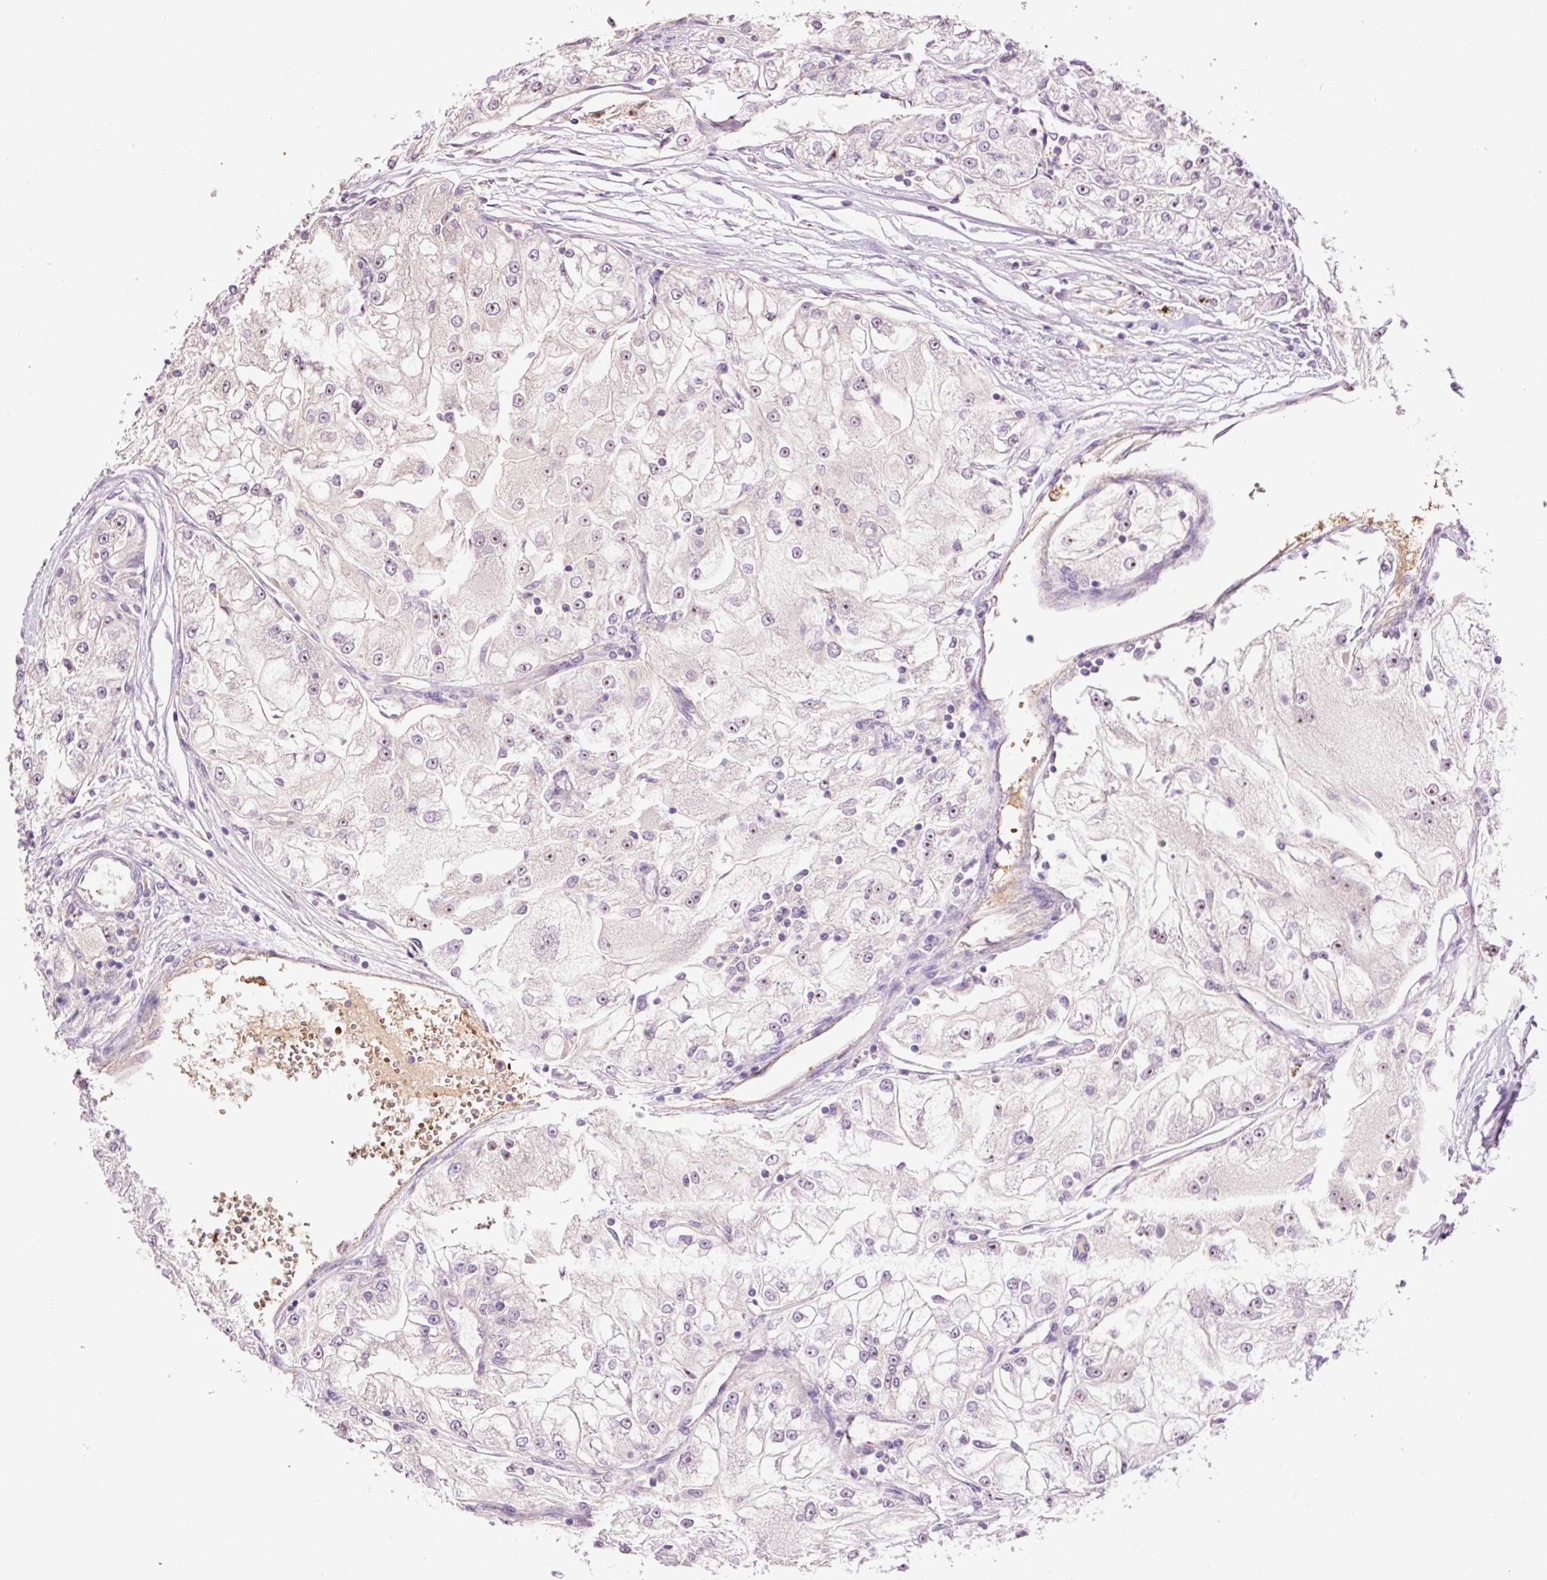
{"staining": {"intensity": "negative", "quantity": "none", "location": "none"}, "tissue": "renal cancer", "cell_type": "Tumor cells", "image_type": "cancer", "snomed": [{"axis": "morphology", "description": "Adenocarcinoma, NOS"}, {"axis": "topography", "description": "Kidney"}], "caption": "Image shows no significant protein staining in tumor cells of adenocarcinoma (renal).", "gene": "TMEM235", "patient": {"sex": "female", "age": 72}}